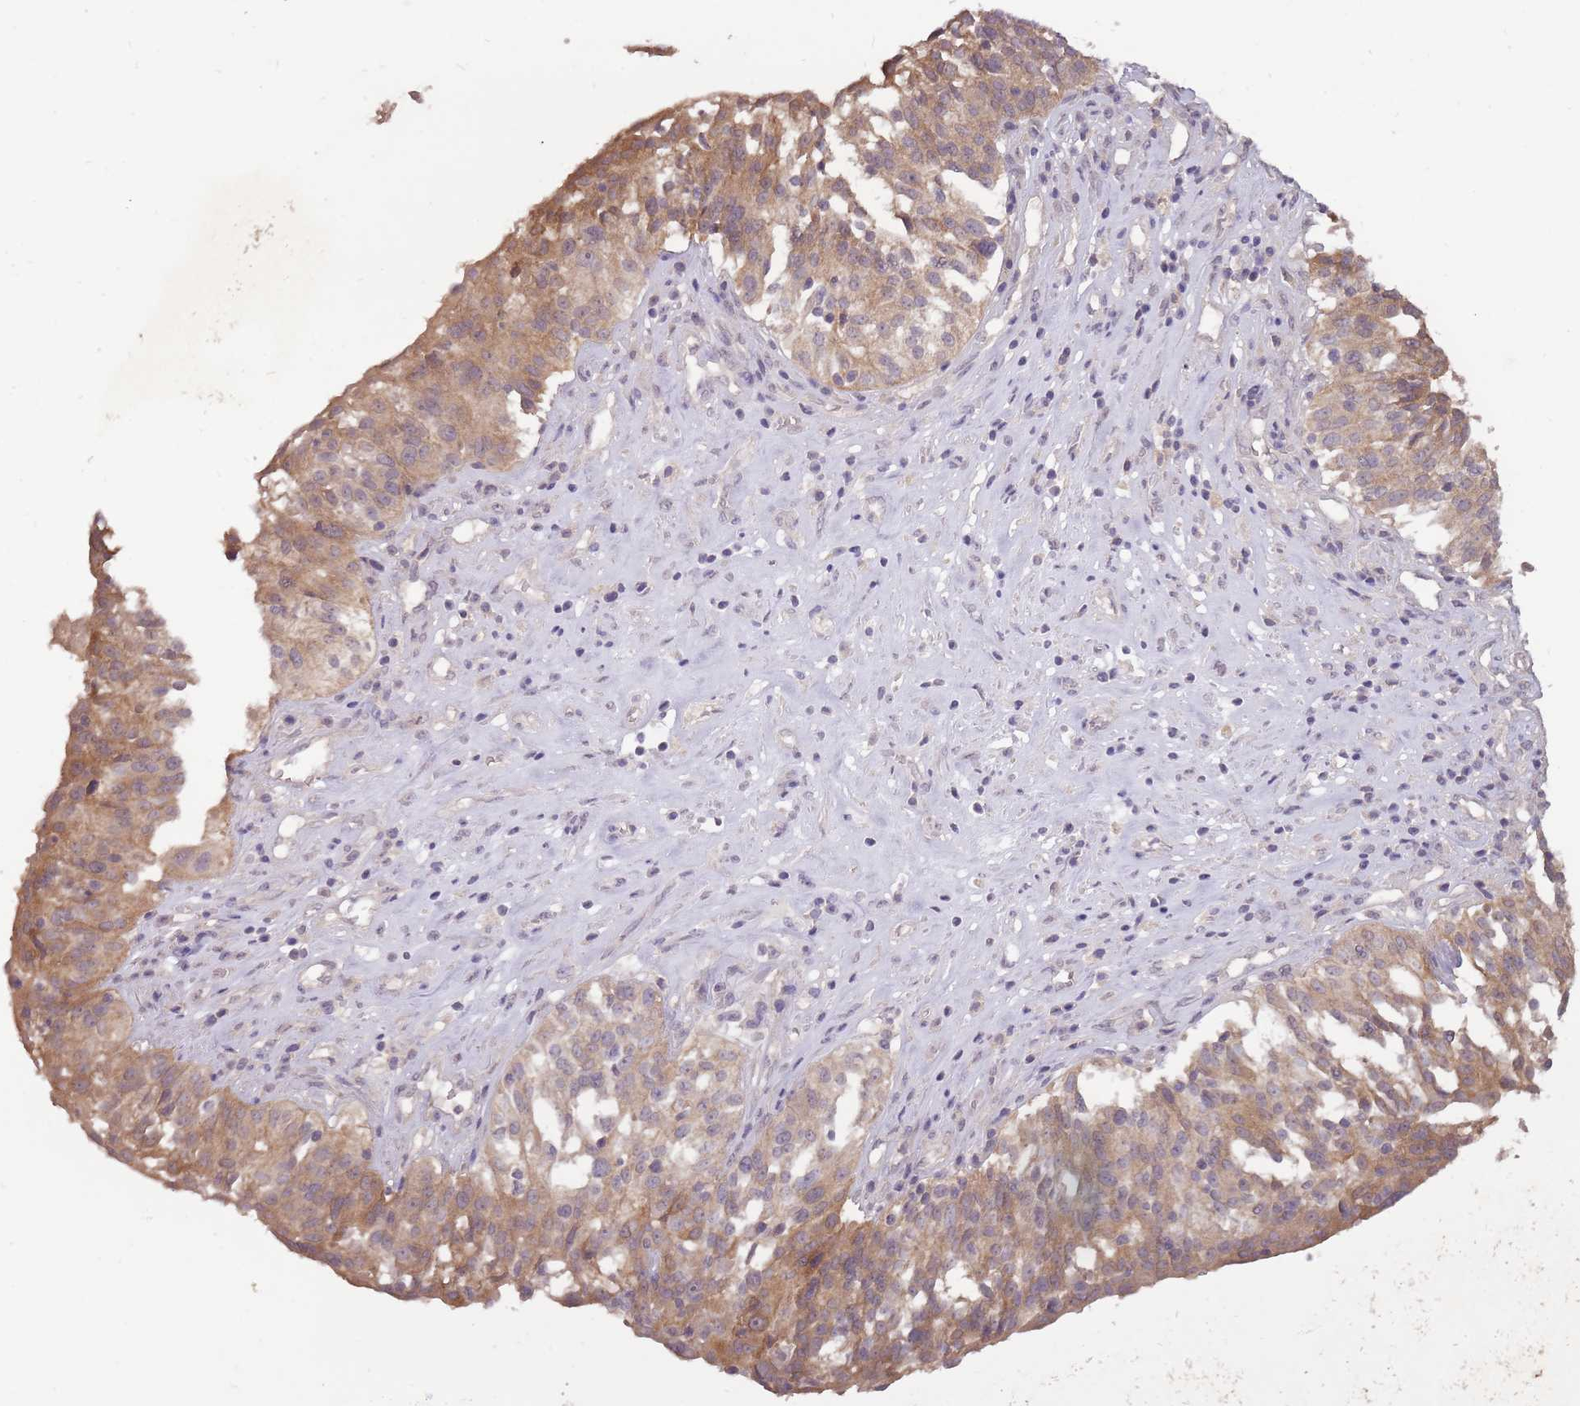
{"staining": {"intensity": "moderate", "quantity": "25%-75%", "location": "cytoplasmic/membranous"}, "tissue": "ovarian cancer", "cell_type": "Tumor cells", "image_type": "cancer", "snomed": [{"axis": "morphology", "description": "Cystadenocarcinoma, serous, NOS"}, {"axis": "topography", "description": "Ovary"}], "caption": "Protein expression by IHC shows moderate cytoplasmic/membranous expression in about 25%-75% of tumor cells in ovarian serous cystadenocarcinoma.", "gene": "LRATD2", "patient": {"sex": "female", "age": 59}}